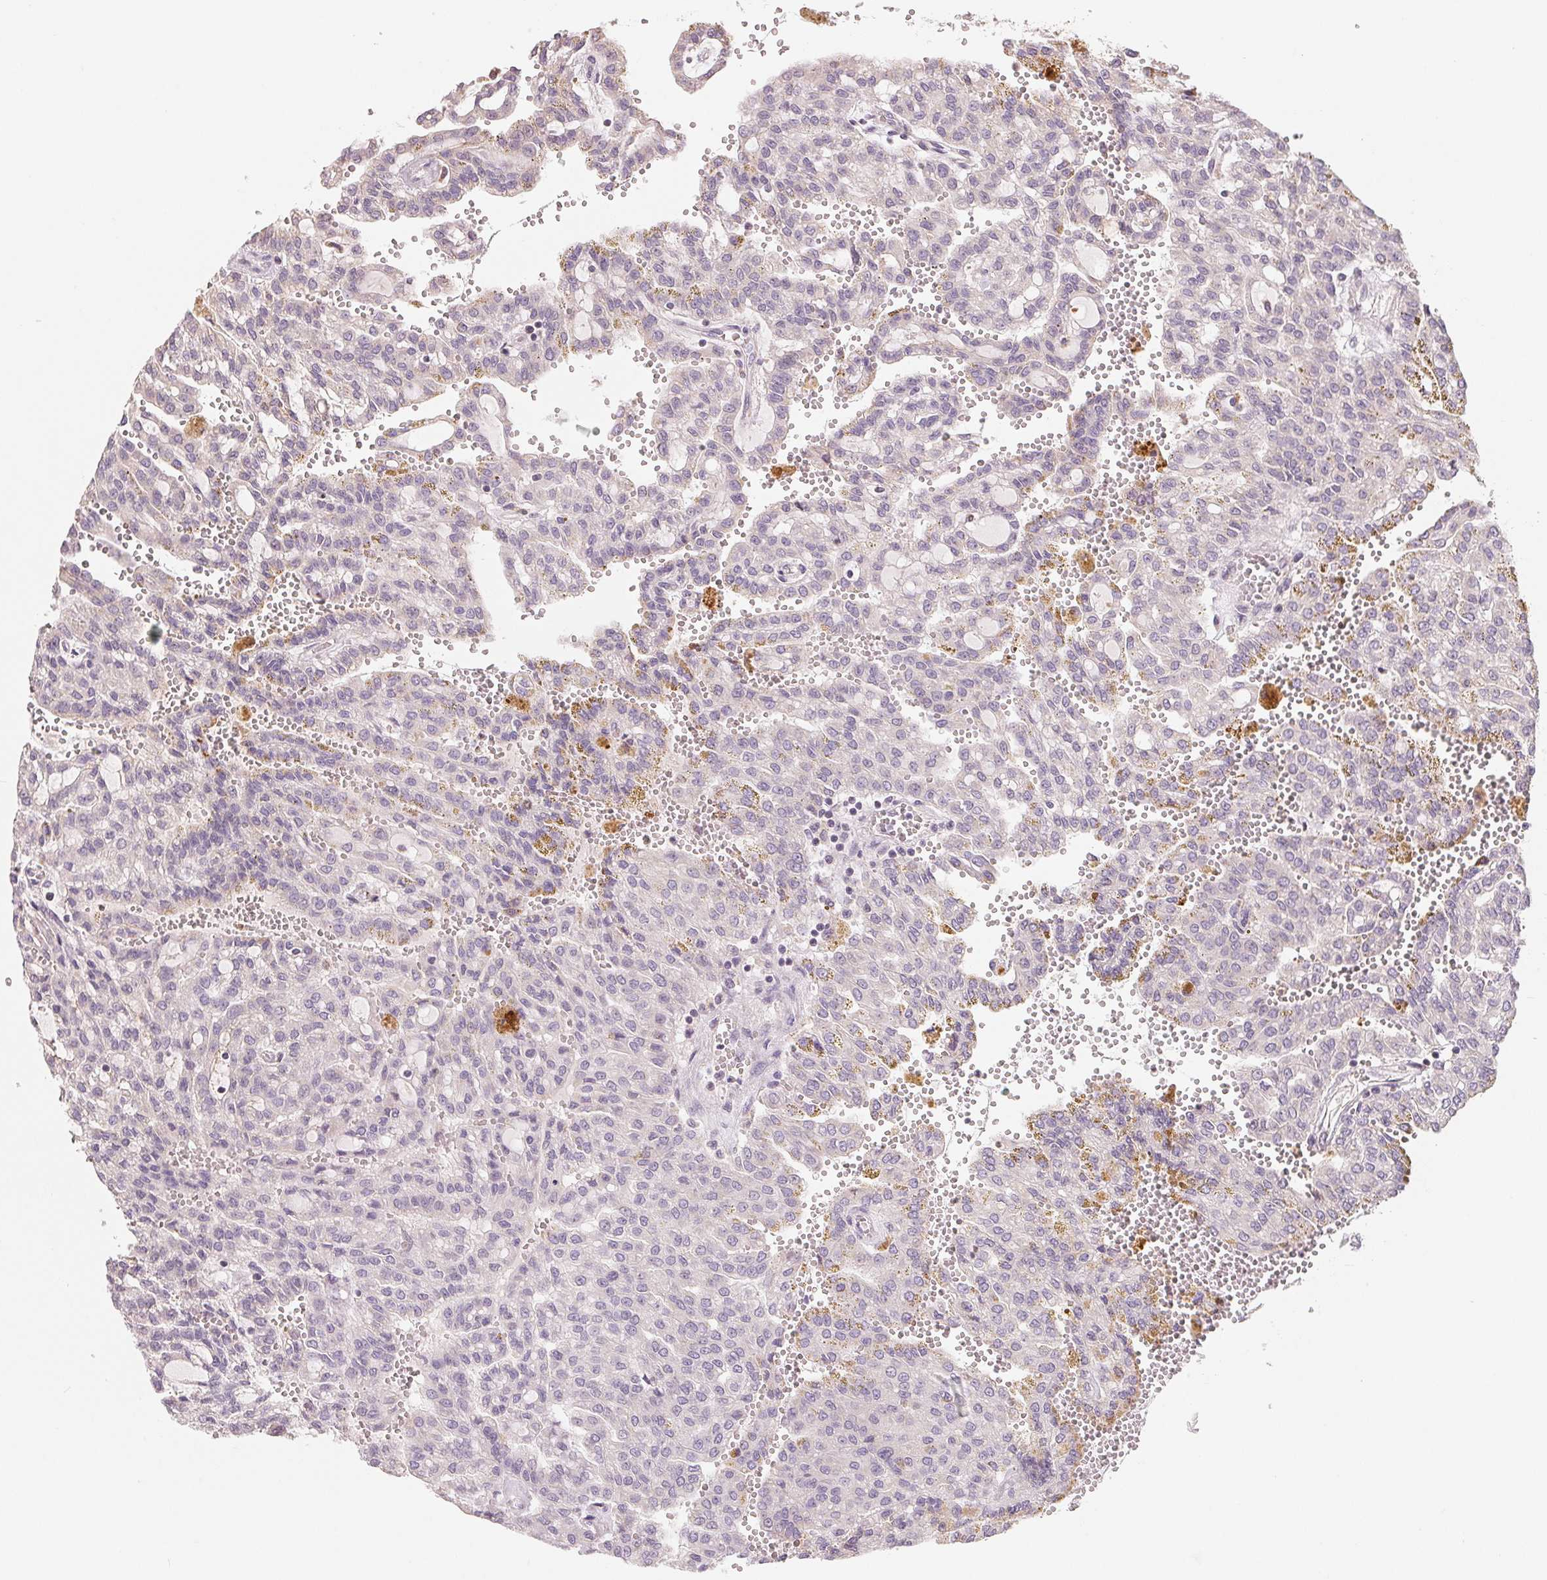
{"staining": {"intensity": "negative", "quantity": "none", "location": "none"}, "tissue": "renal cancer", "cell_type": "Tumor cells", "image_type": "cancer", "snomed": [{"axis": "morphology", "description": "Adenocarcinoma, NOS"}, {"axis": "topography", "description": "Kidney"}], "caption": "Human adenocarcinoma (renal) stained for a protein using immunohistochemistry (IHC) displays no expression in tumor cells.", "gene": "AQP8", "patient": {"sex": "male", "age": 63}}